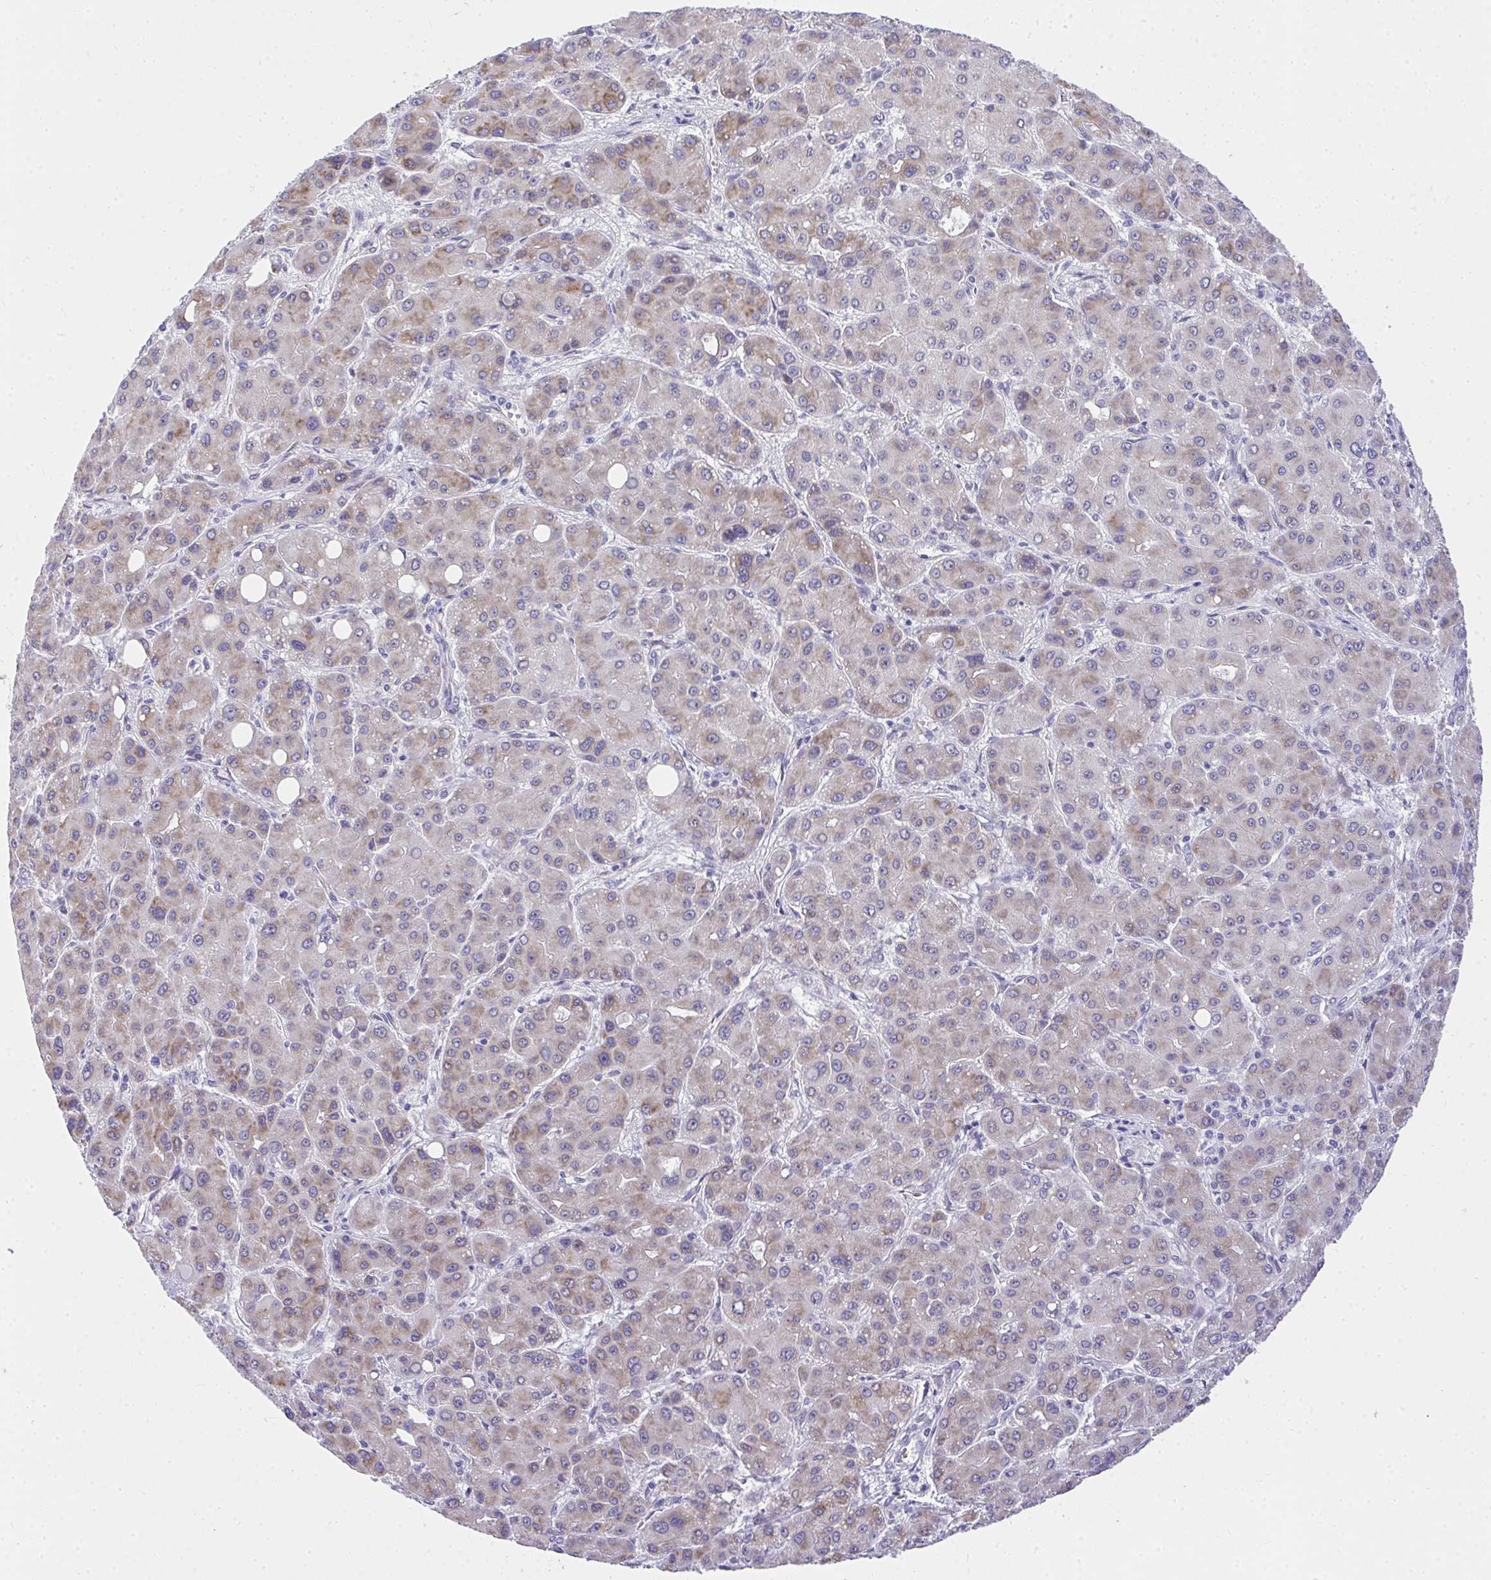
{"staining": {"intensity": "moderate", "quantity": "<25%", "location": "cytoplasmic/membranous"}, "tissue": "liver cancer", "cell_type": "Tumor cells", "image_type": "cancer", "snomed": [{"axis": "morphology", "description": "Carcinoma, Hepatocellular, NOS"}, {"axis": "topography", "description": "Liver"}], "caption": "Protein positivity by IHC displays moderate cytoplasmic/membranous positivity in approximately <25% of tumor cells in liver cancer.", "gene": "ADRA2C", "patient": {"sex": "male", "age": 55}}